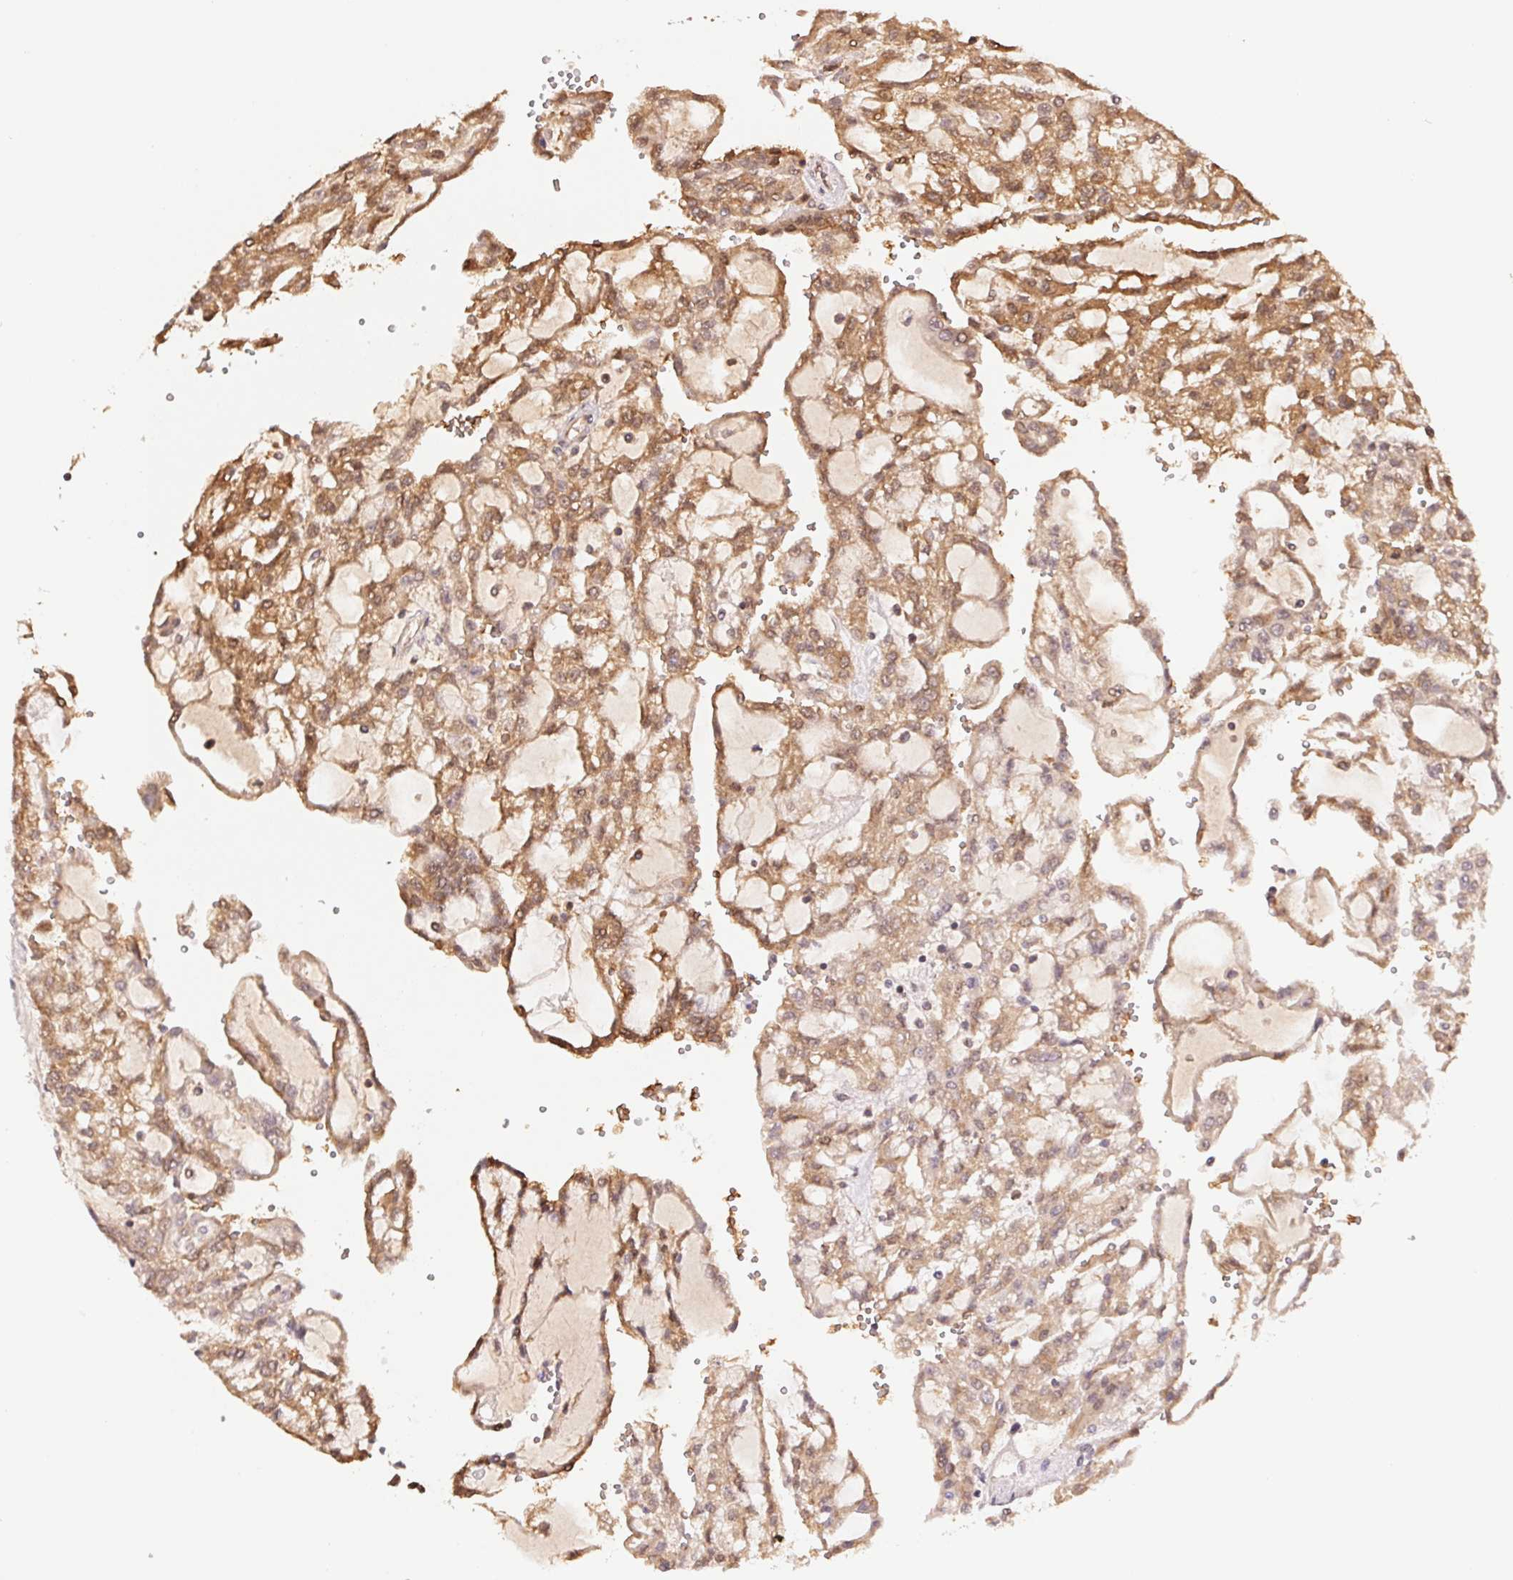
{"staining": {"intensity": "moderate", "quantity": ">75%", "location": "cytoplasmic/membranous"}, "tissue": "renal cancer", "cell_type": "Tumor cells", "image_type": "cancer", "snomed": [{"axis": "morphology", "description": "Adenocarcinoma, NOS"}, {"axis": "topography", "description": "Kidney"}], "caption": "The micrograph displays a brown stain indicating the presence of a protein in the cytoplasmic/membranous of tumor cells in renal cancer (adenocarcinoma).", "gene": "CDC123", "patient": {"sex": "male", "age": 63}}